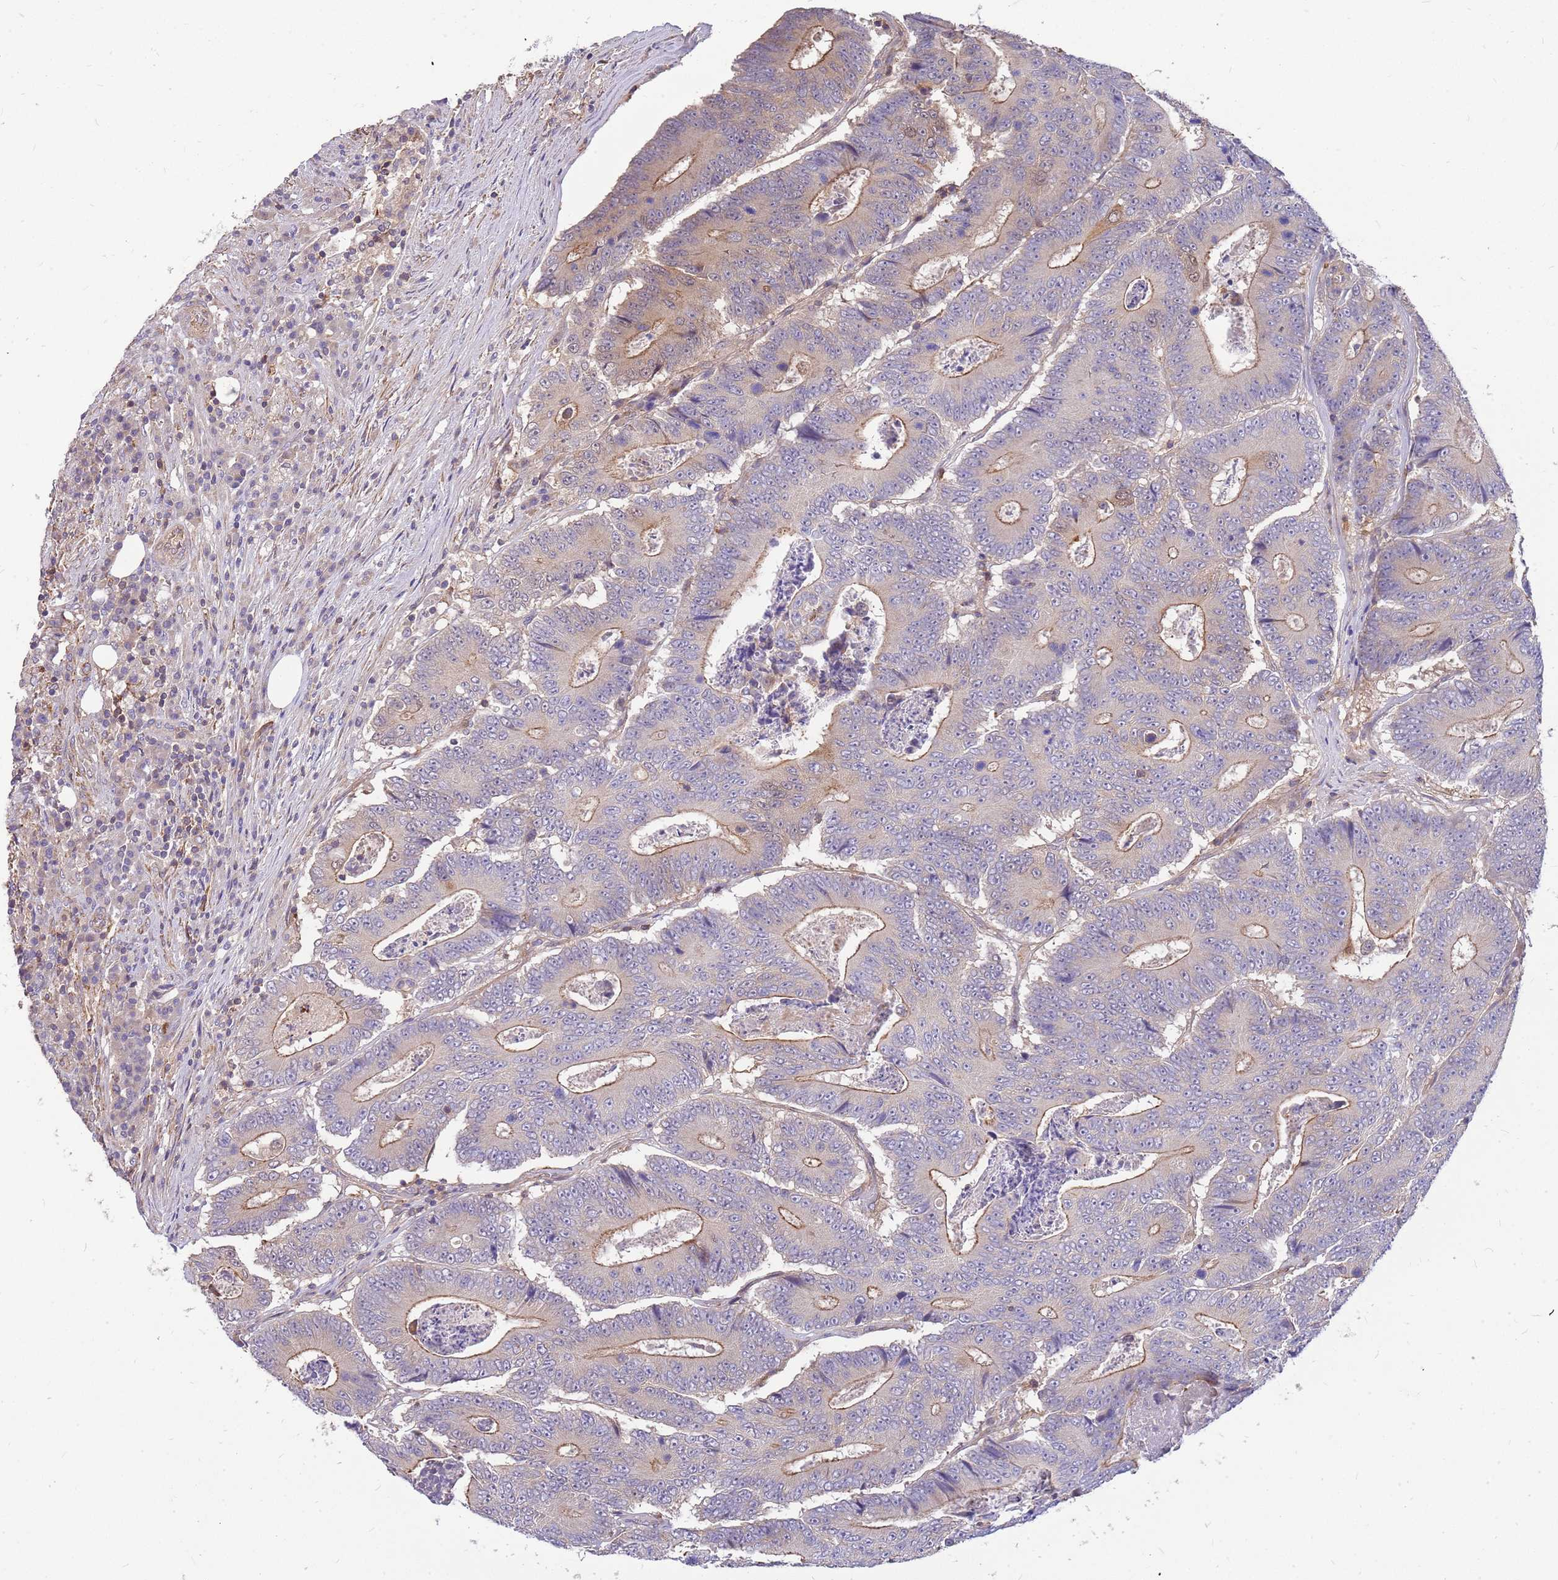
{"staining": {"intensity": "moderate", "quantity": "25%-75%", "location": "cytoplasmic/membranous"}, "tissue": "colorectal cancer", "cell_type": "Tumor cells", "image_type": "cancer", "snomed": [{"axis": "morphology", "description": "Adenocarcinoma, NOS"}, {"axis": "topography", "description": "Colon"}], "caption": "Immunohistochemistry (IHC) (DAB (3,3'-diaminobenzidine)) staining of colorectal cancer displays moderate cytoplasmic/membranous protein expression in about 25%-75% of tumor cells. The staining was performed using DAB (3,3'-diaminobenzidine), with brown indicating positive protein expression. Nuclei are stained blue with hematoxylin.", "gene": "MVD", "patient": {"sex": "male", "age": 83}}